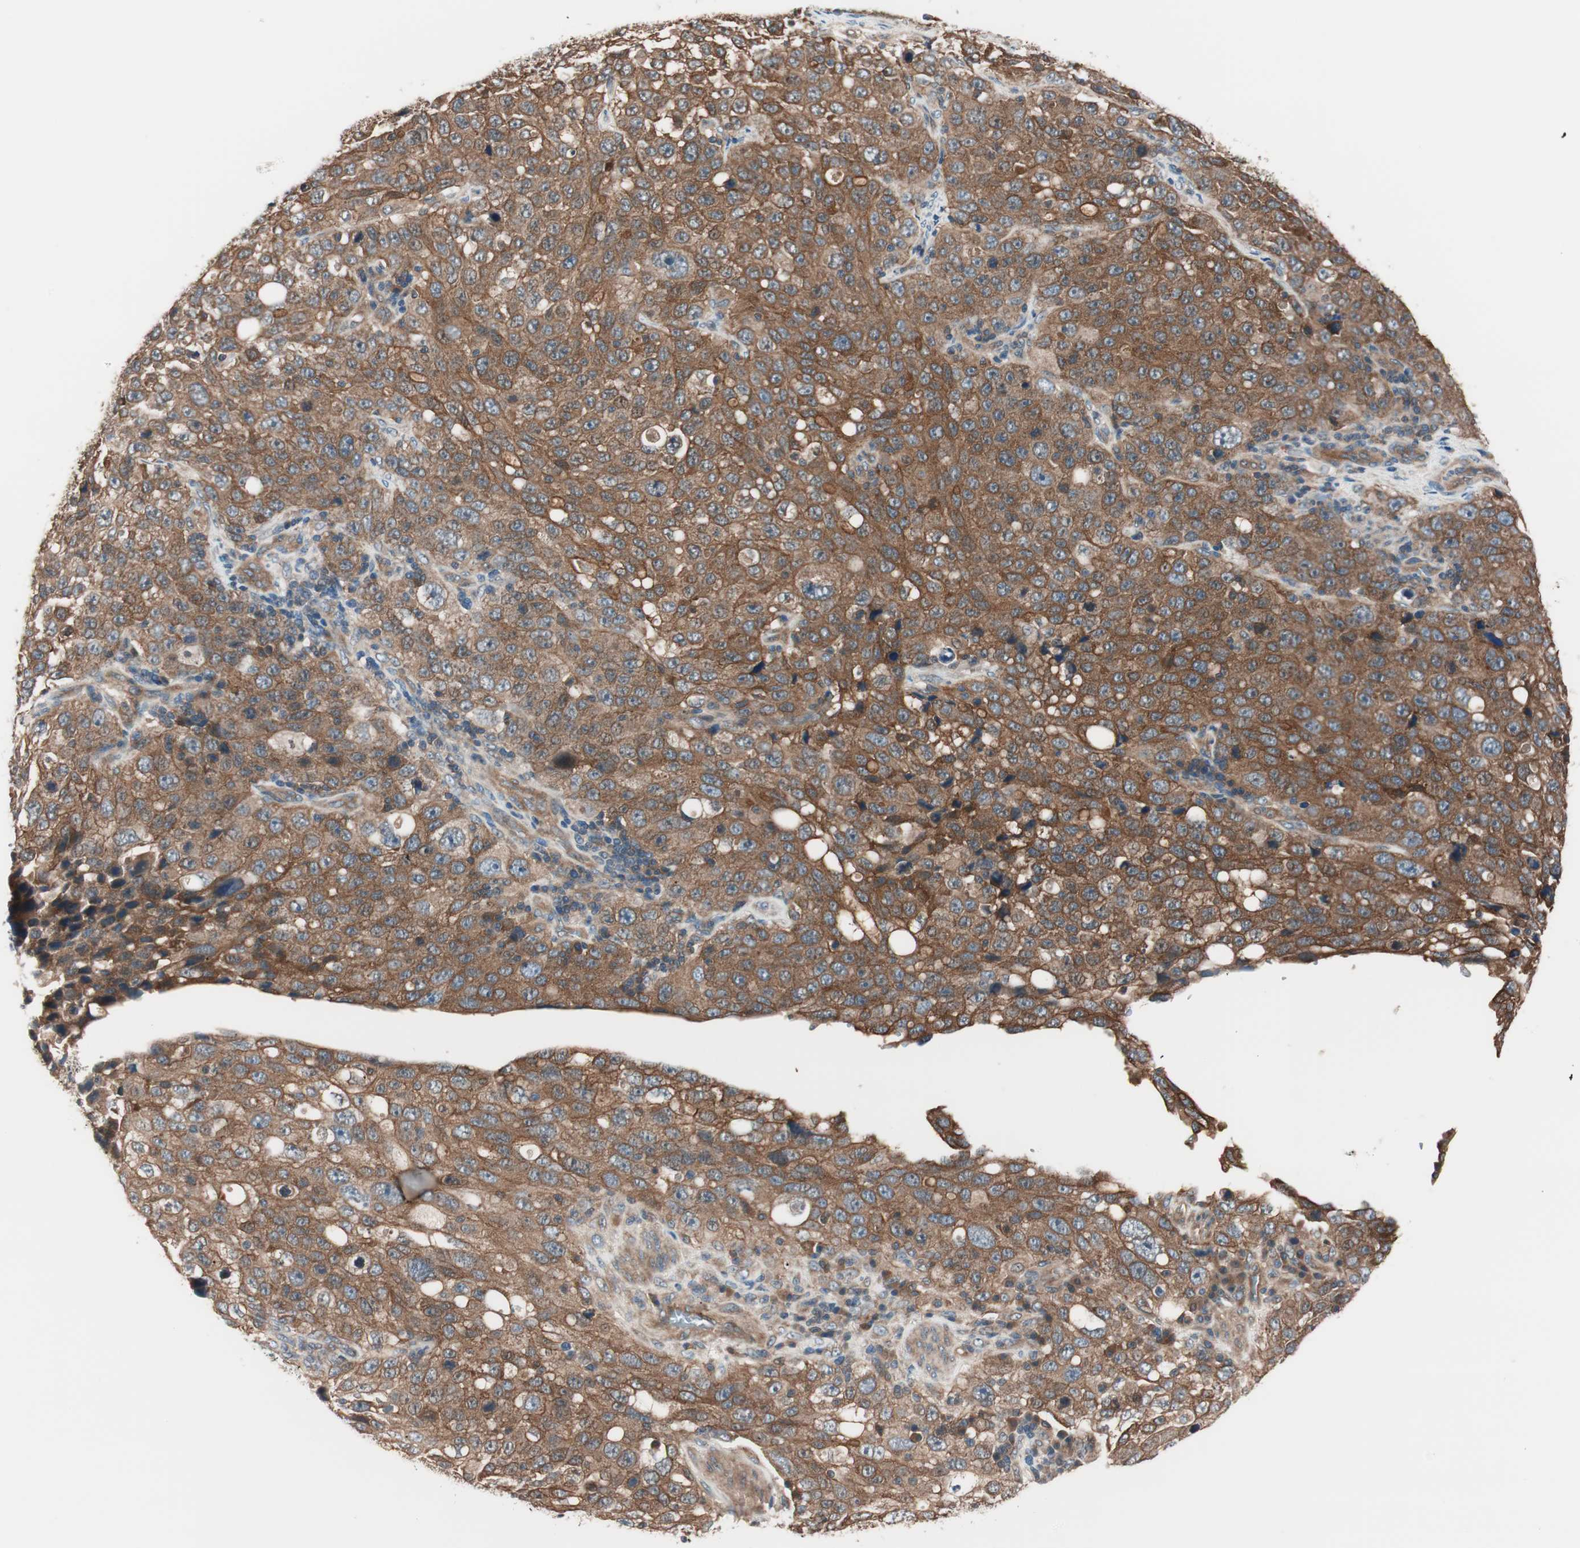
{"staining": {"intensity": "strong", "quantity": ">75%", "location": "cytoplasmic/membranous"}, "tissue": "stomach cancer", "cell_type": "Tumor cells", "image_type": "cancer", "snomed": [{"axis": "morphology", "description": "Normal tissue, NOS"}, {"axis": "morphology", "description": "Adenocarcinoma, NOS"}, {"axis": "topography", "description": "Stomach"}], "caption": "A high-resolution photomicrograph shows IHC staining of stomach cancer (adenocarcinoma), which demonstrates strong cytoplasmic/membranous staining in approximately >75% of tumor cells.", "gene": "TSG101", "patient": {"sex": "male", "age": 48}}